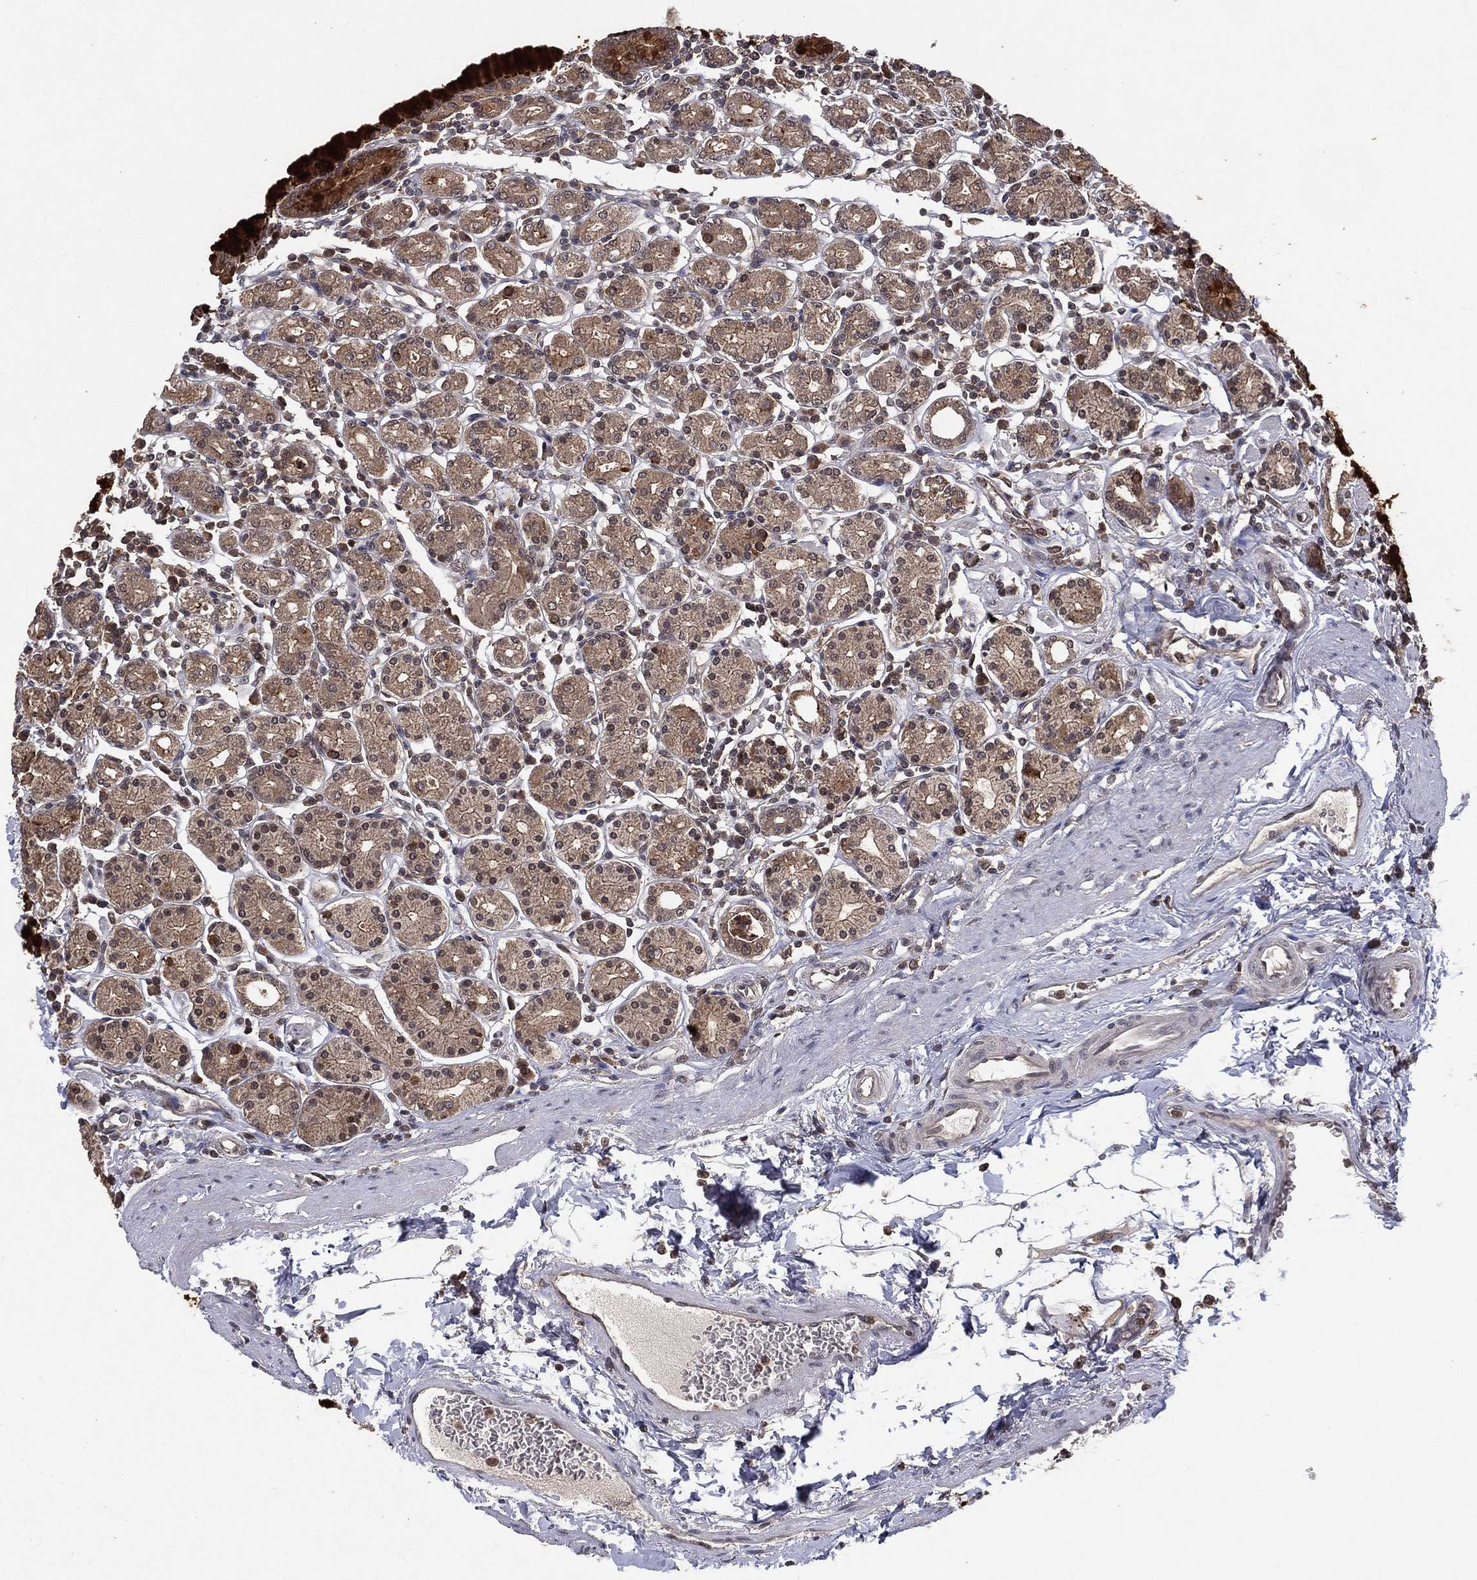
{"staining": {"intensity": "moderate", "quantity": "<25%", "location": "cytoplasmic/membranous"}, "tissue": "stomach", "cell_type": "Glandular cells", "image_type": "normal", "snomed": [{"axis": "morphology", "description": "Normal tissue, NOS"}, {"axis": "topography", "description": "Stomach, upper"}, {"axis": "topography", "description": "Stomach"}], "caption": "Immunohistochemistry (IHC) image of unremarkable human stomach stained for a protein (brown), which demonstrates low levels of moderate cytoplasmic/membranous positivity in about <25% of glandular cells.", "gene": "ATG4B", "patient": {"sex": "male", "age": 62}}